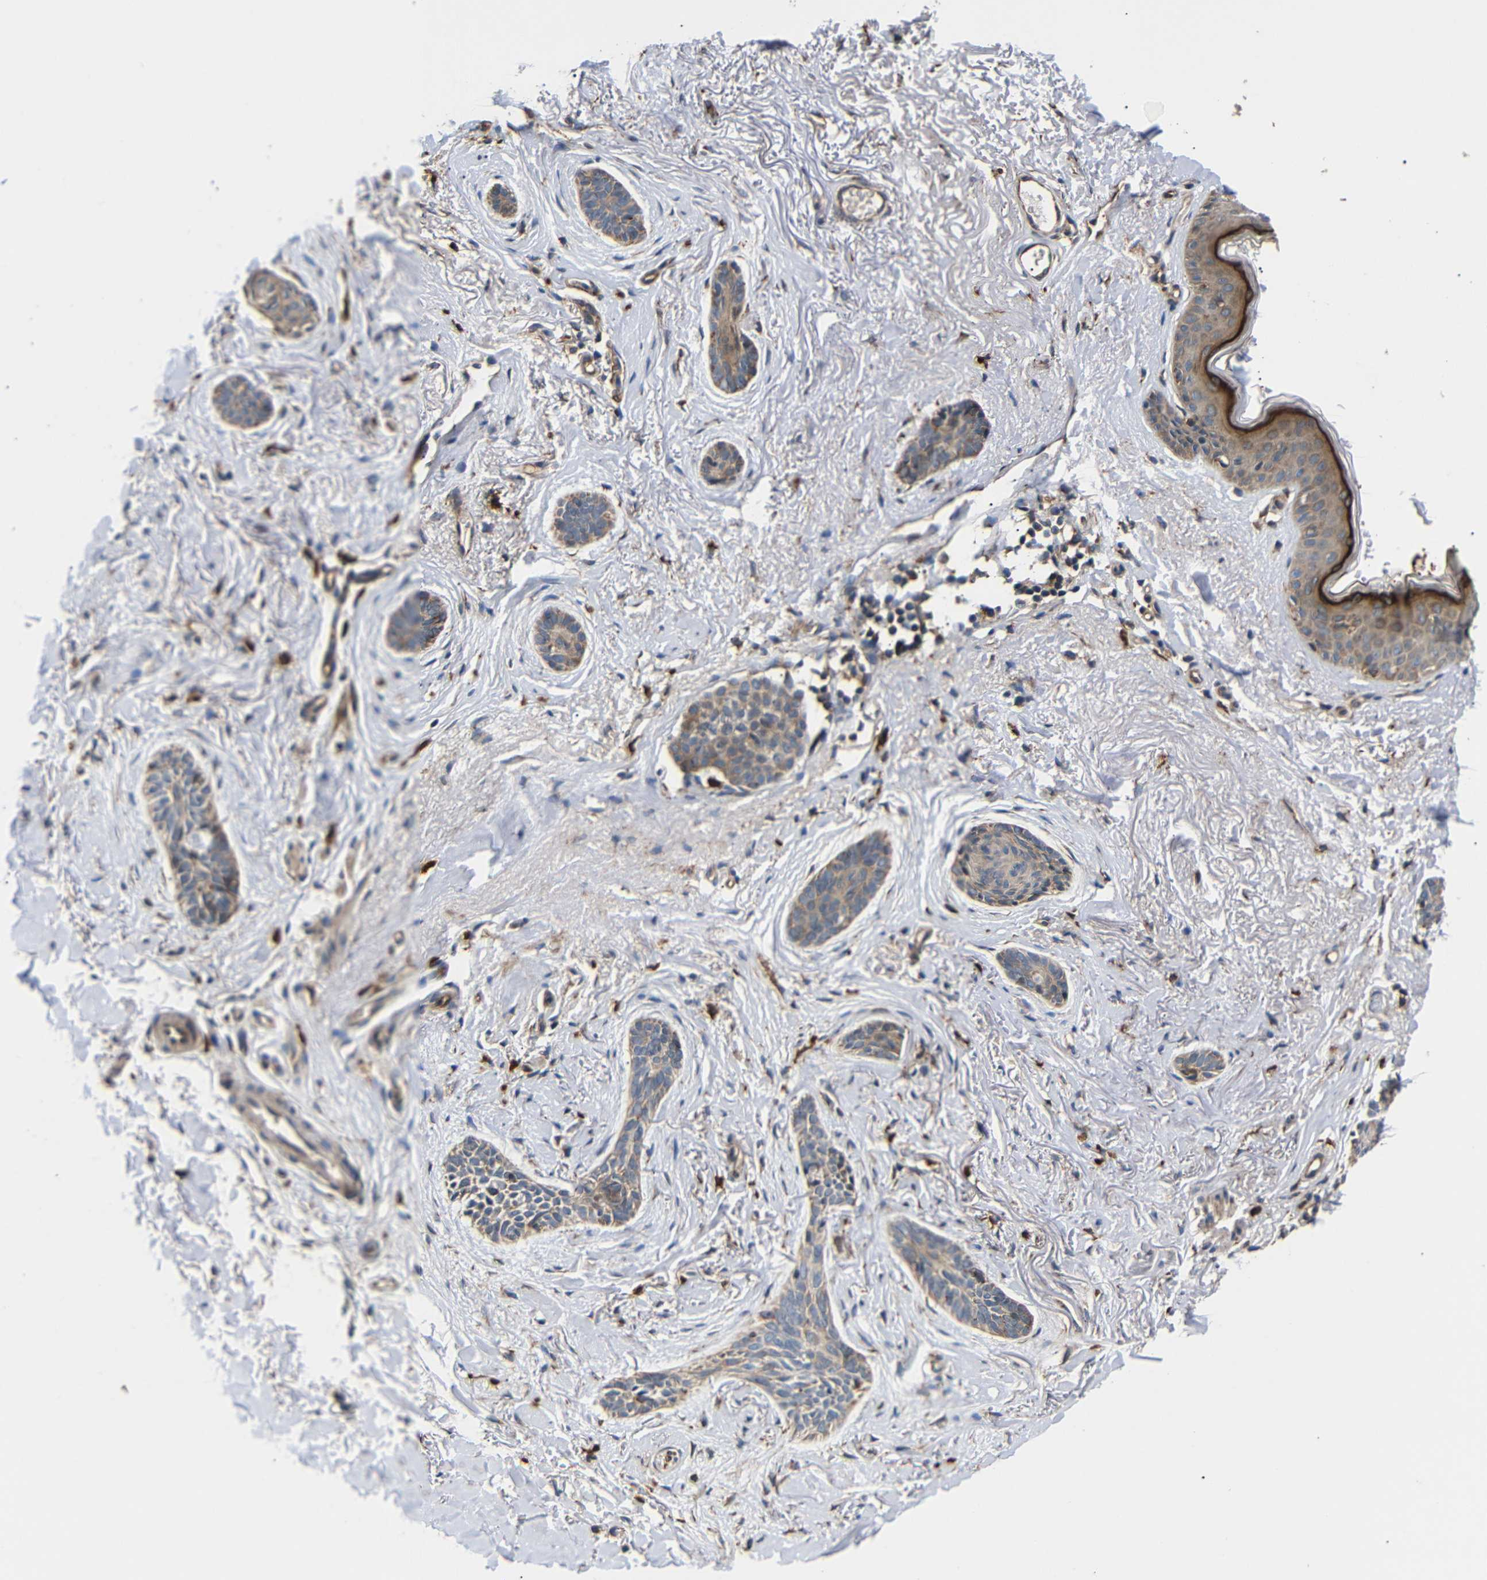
{"staining": {"intensity": "weak", "quantity": ">75%", "location": "cytoplasmic/membranous"}, "tissue": "skin cancer", "cell_type": "Tumor cells", "image_type": "cancer", "snomed": [{"axis": "morphology", "description": "Basal cell carcinoma"}, {"axis": "topography", "description": "Skin"}], "caption": "Immunohistochemistry histopathology image of skin basal cell carcinoma stained for a protein (brown), which shows low levels of weak cytoplasmic/membranous expression in approximately >75% of tumor cells.", "gene": "KANK4", "patient": {"sex": "female", "age": 84}}